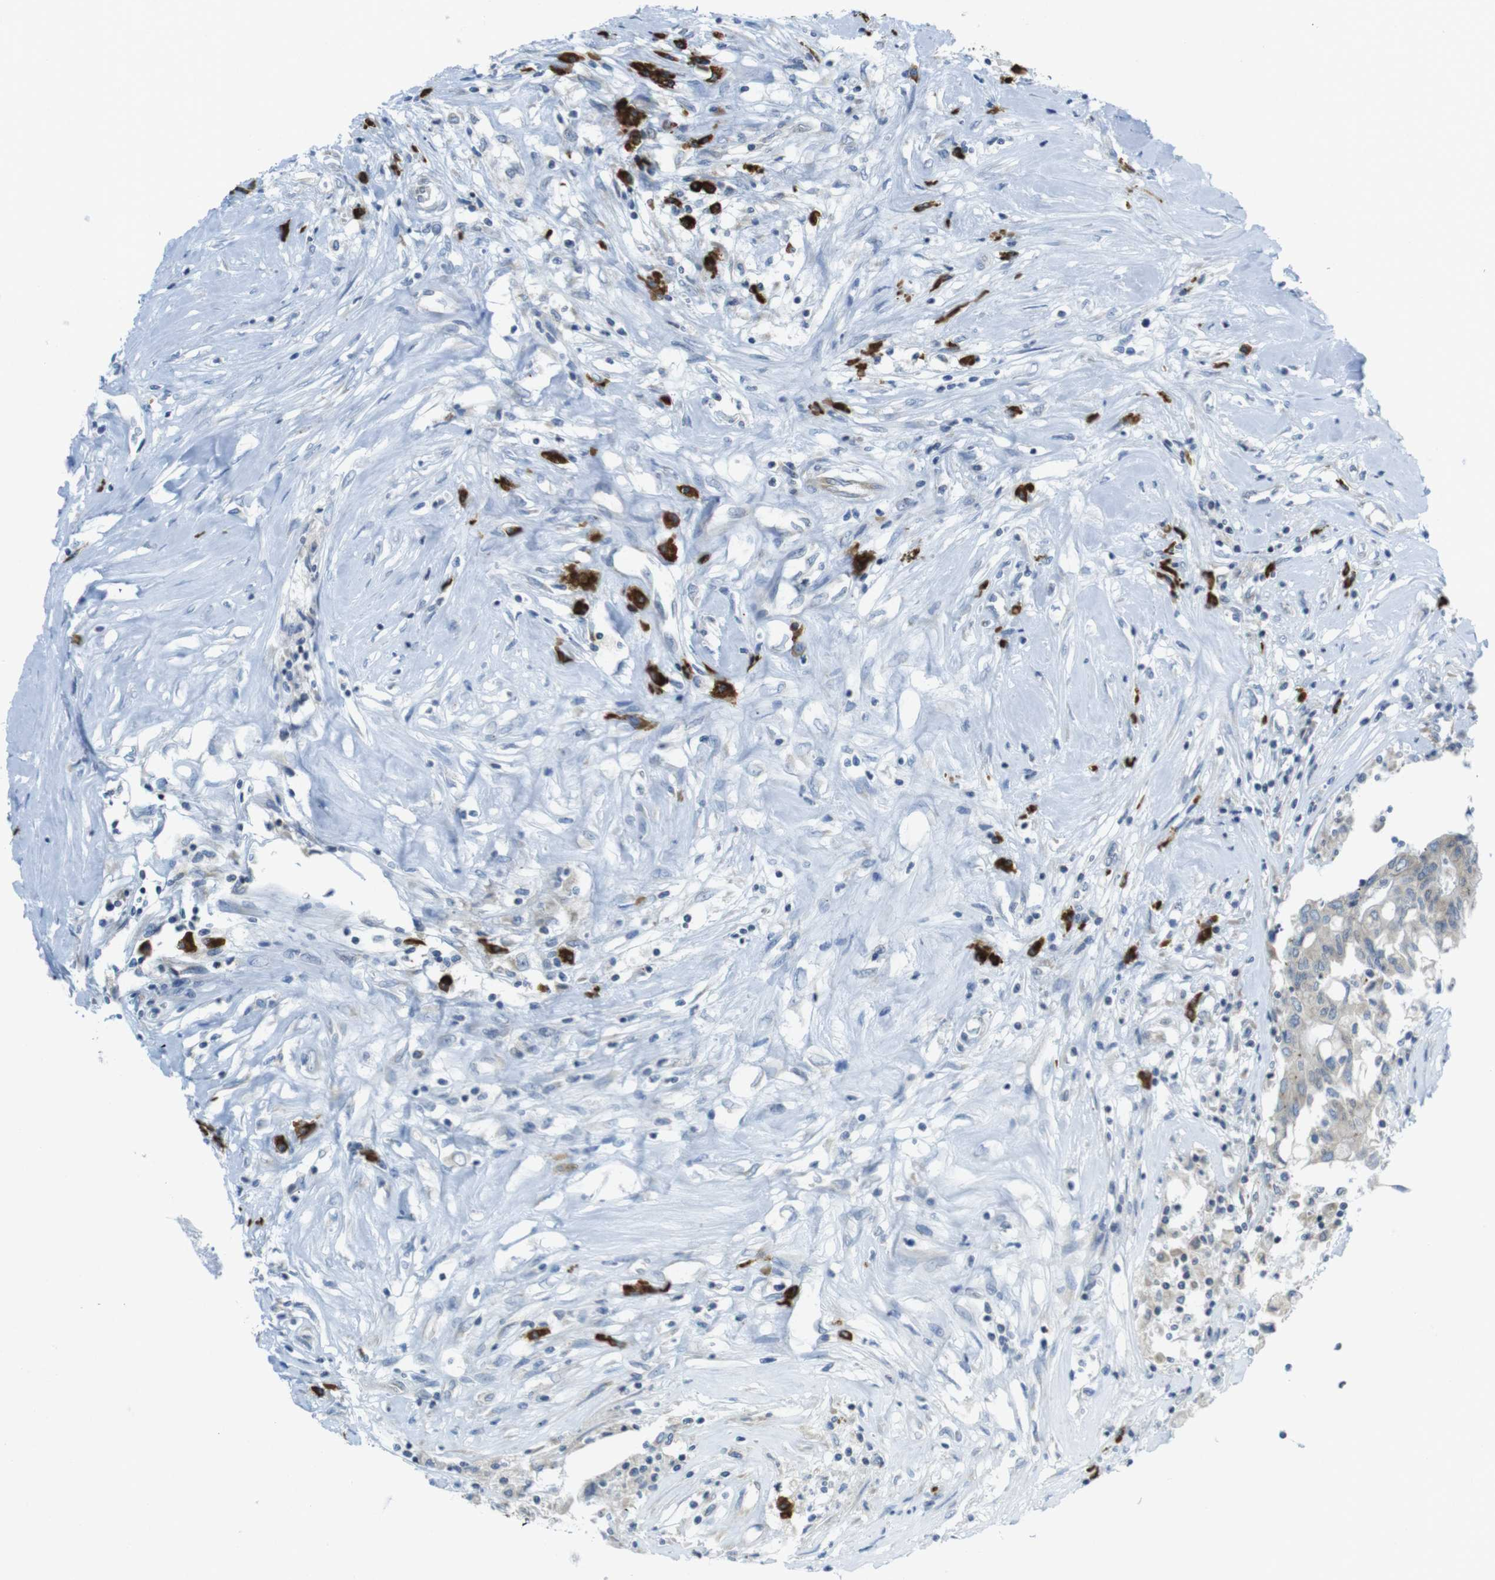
{"staining": {"intensity": "negative", "quantity": "none", "location": "none"}, "tissue": "colorectal cancer", "cell_type": "Tumor cells", "image_type": "cancer", "snomed": [{"axis": "morphology", "description": "Adenocarcinoma, NOS"}, {"axis": "topography", "description": "Rectum"}], "caption": "Human adenocarcinoma (colorectal) stained for a protein using immunohistochemistry demonstrates no positivity in tumor cells.", "gene": "CLPTM1L", "patient": {"sex": "male", "age": 63}}